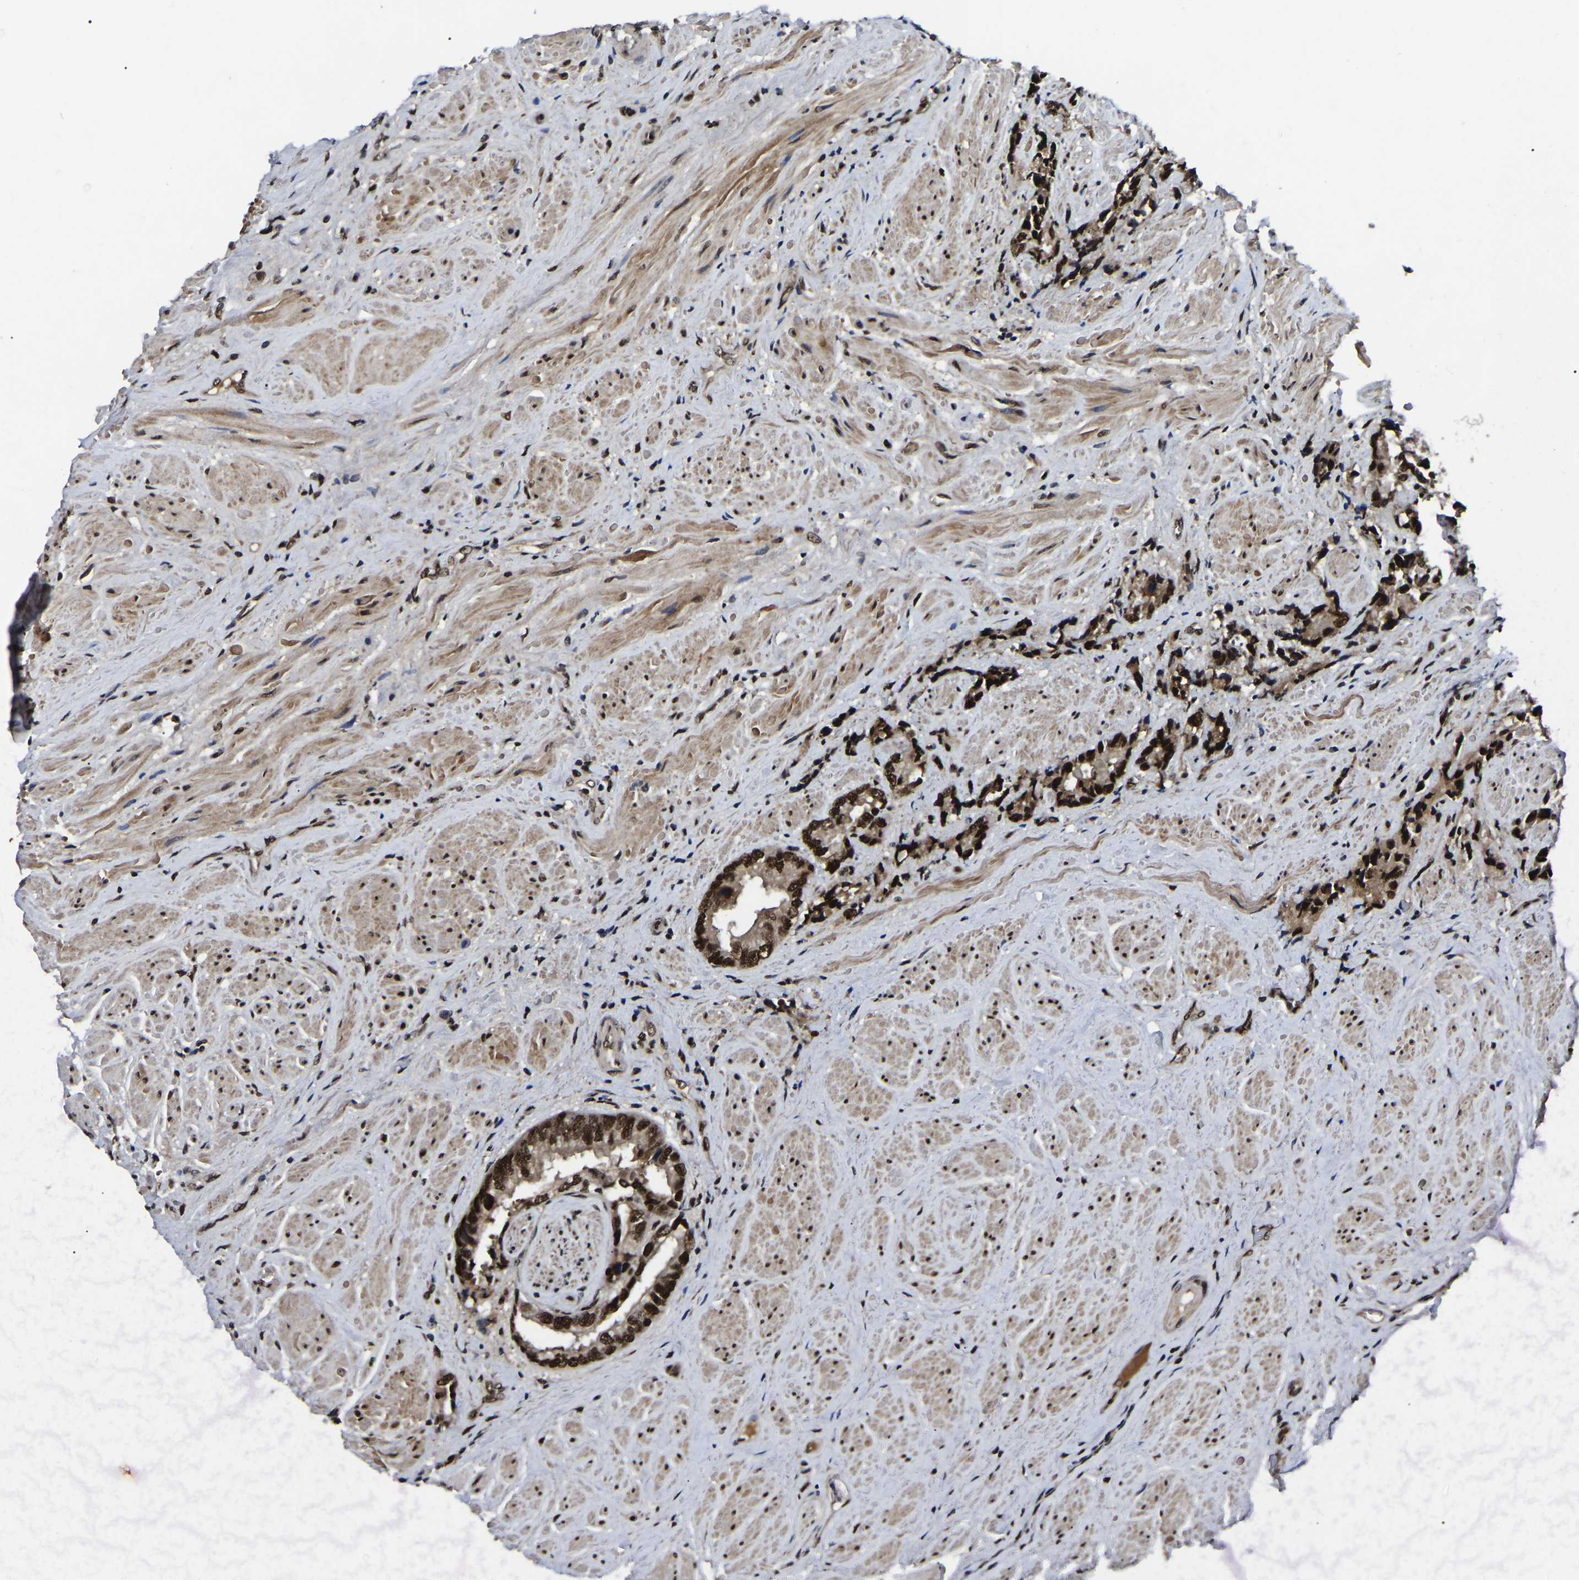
{"staining": {"intensity": "strong", "quantity": ">75%", "location": "nuclear"}, "tissue": "prostate cancer", "cell_type": "Tumor cells", "image_type": "cancer", "snomed": [{"axis": "morphology", "description": "Adenocarcinoma, High grade"}, {"axis": "topography", "description": "Prostate"}], "caption": "IHC histopathology image of human adenocarcinoma (high-grade) (prostate) stained for a protein (brown), which exhibits high levels of strong nuclear positivity in about >75% of tumor cells.", "gene": "TRIM35", "patient": {"sex": "male", "age": 61}}